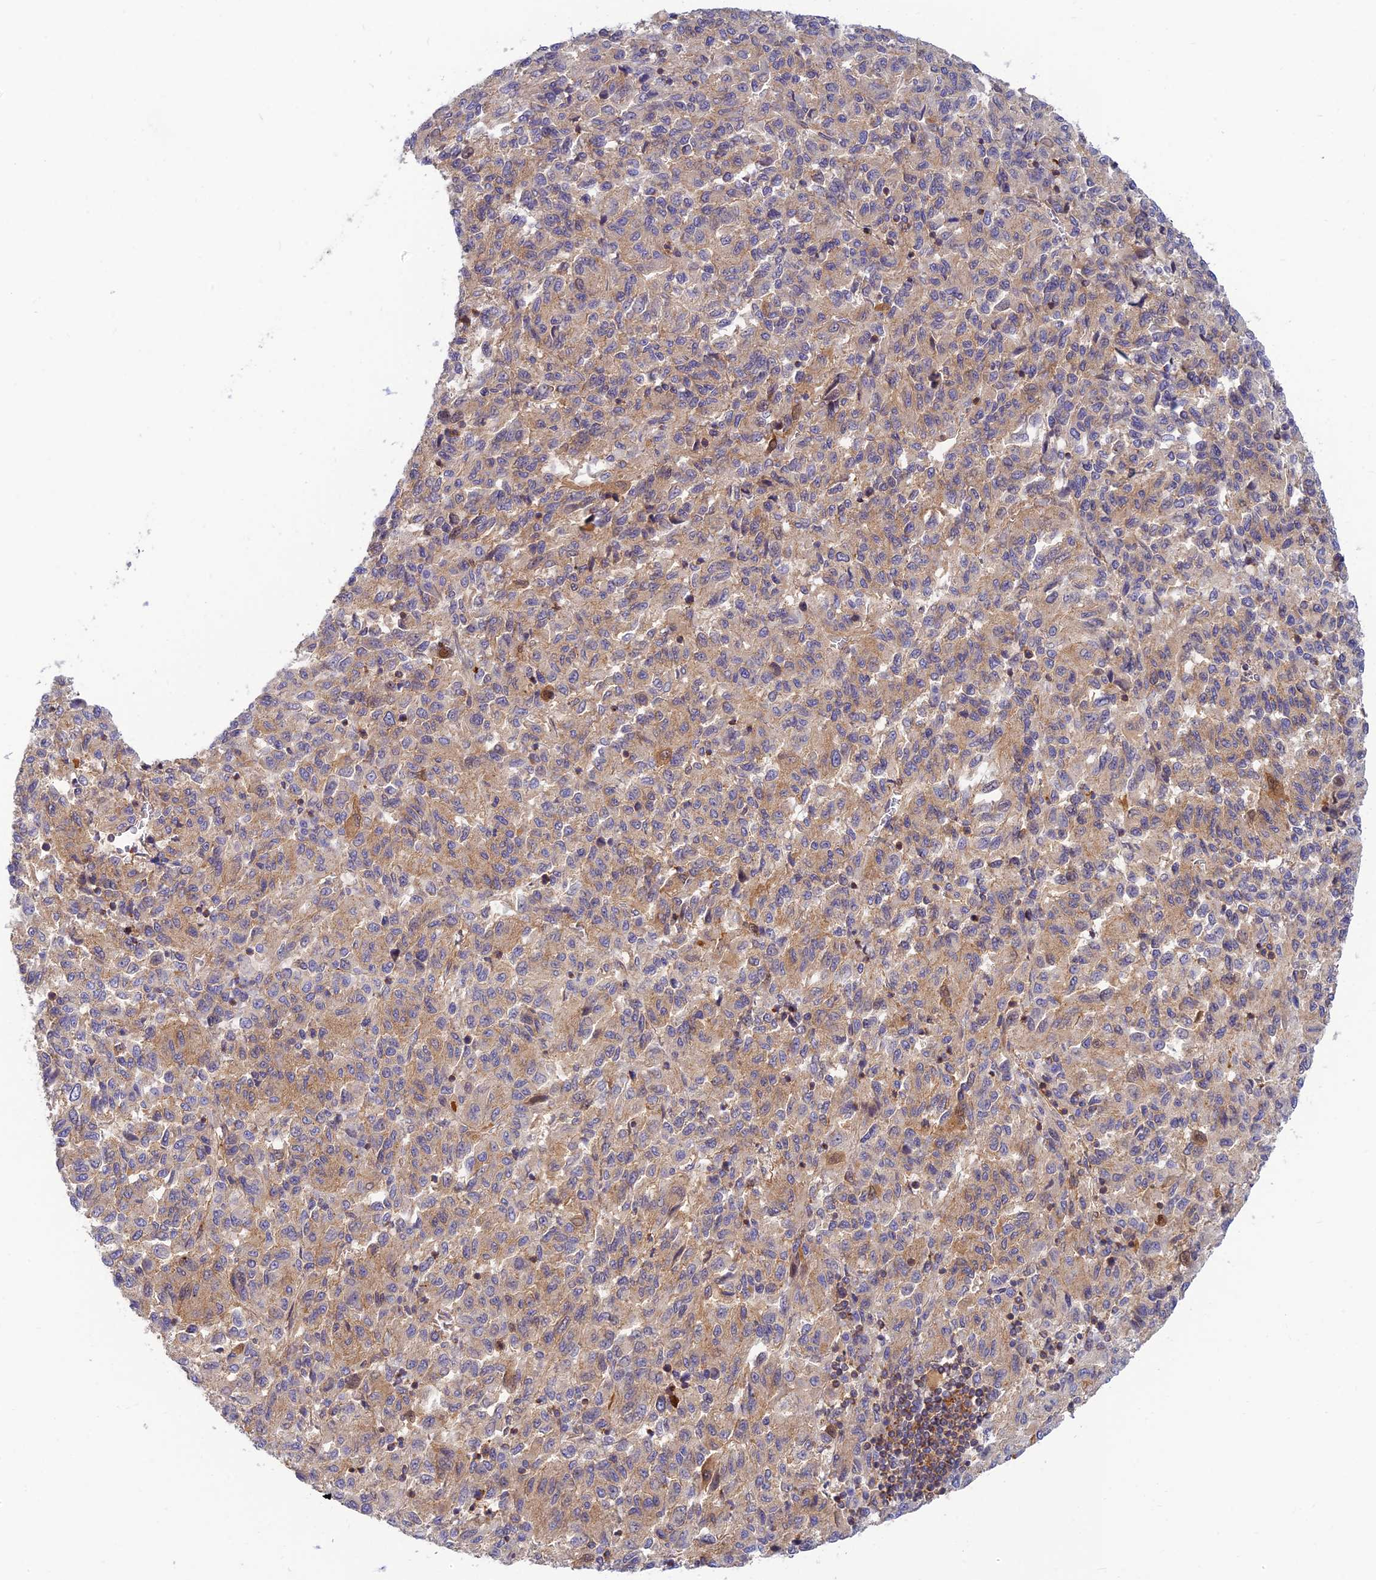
{"staining": {"intensity": "moderate", "quantity": ">75%", "location": "cytoplasmic/membranous"}, "tissue": "melanoma", "cell_type": "Tumor cells", "image_type": "cancer", "snomed": [{"axis": "morphology", "description": "Malignant melanoma, Metastatic site"}, {"axis": "topography", "description": "Lung"}], "caption": "Brown immunohistochemical staining in human malignant melanoma (metastatic site) exhibits moderate cytoplasmic/membranous staining in about >75% of tumor cells.", "gene": "PPP1R12C", "patient": {"sex": "male", "age": 64}}